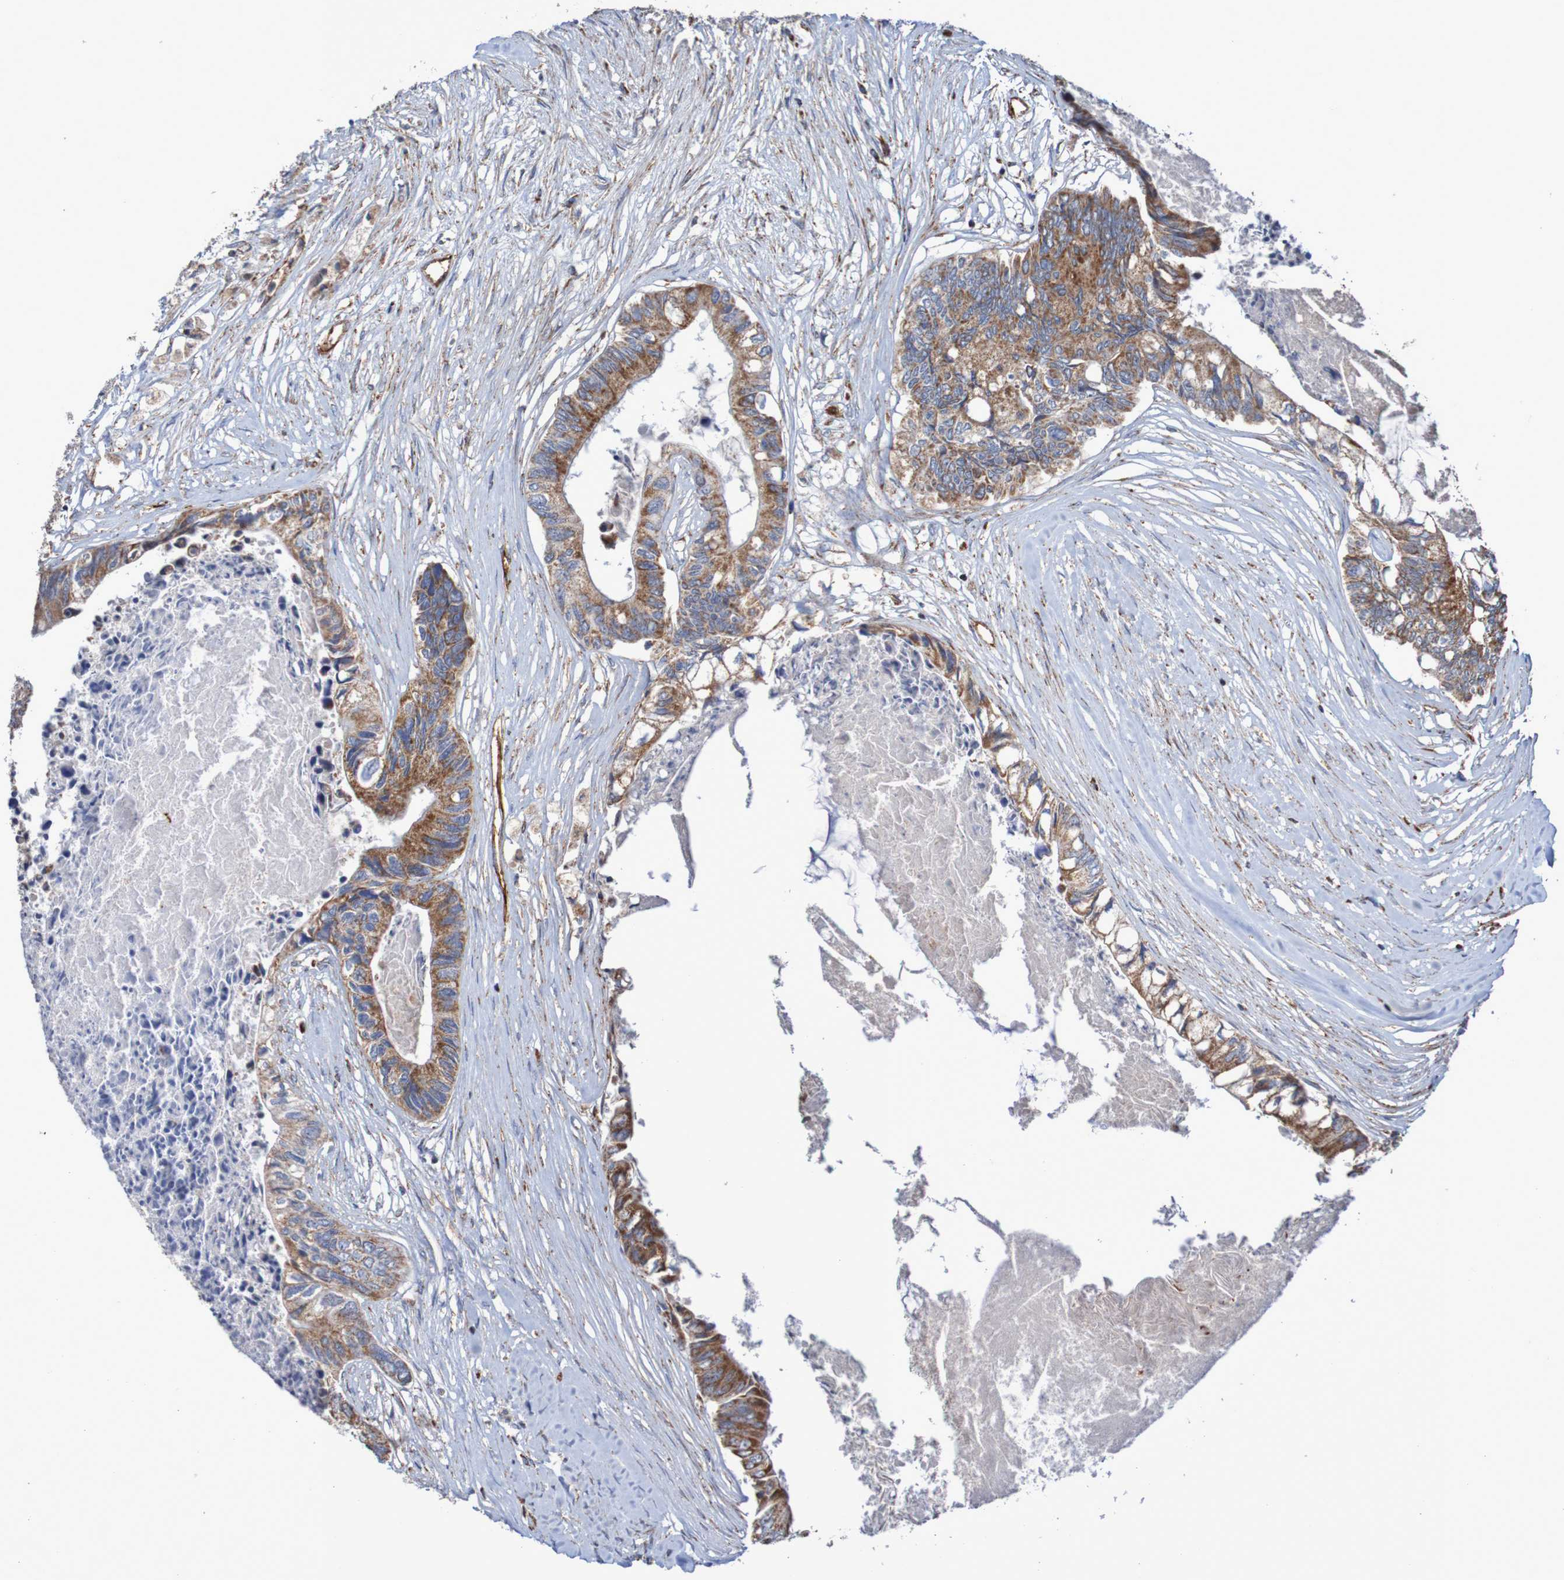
{"staining": {"intensity": "moderate", "quantity": ">75%", "location": "cytoplasmic/membranous"}, "tissue": "colorectal cancer", "cell_type": "Tumor cells", "image_type": "cancer", "snomed": [{"axis": "morphology", "description": "Adenocarcinoma, NOS"}, {"axis": "topography", "description": "Rectum"}], "caption": "Immunohistochemistry (DAB (3,3'-diaminobenzidine)) staining of adenocarcinoma (colorectal) displays moderate cytoplasmic/membranous protein positivity in approximately >75% of tumor cells.", "gene": "MMEL1", "patient": {"sex": "male", "age": 63}}